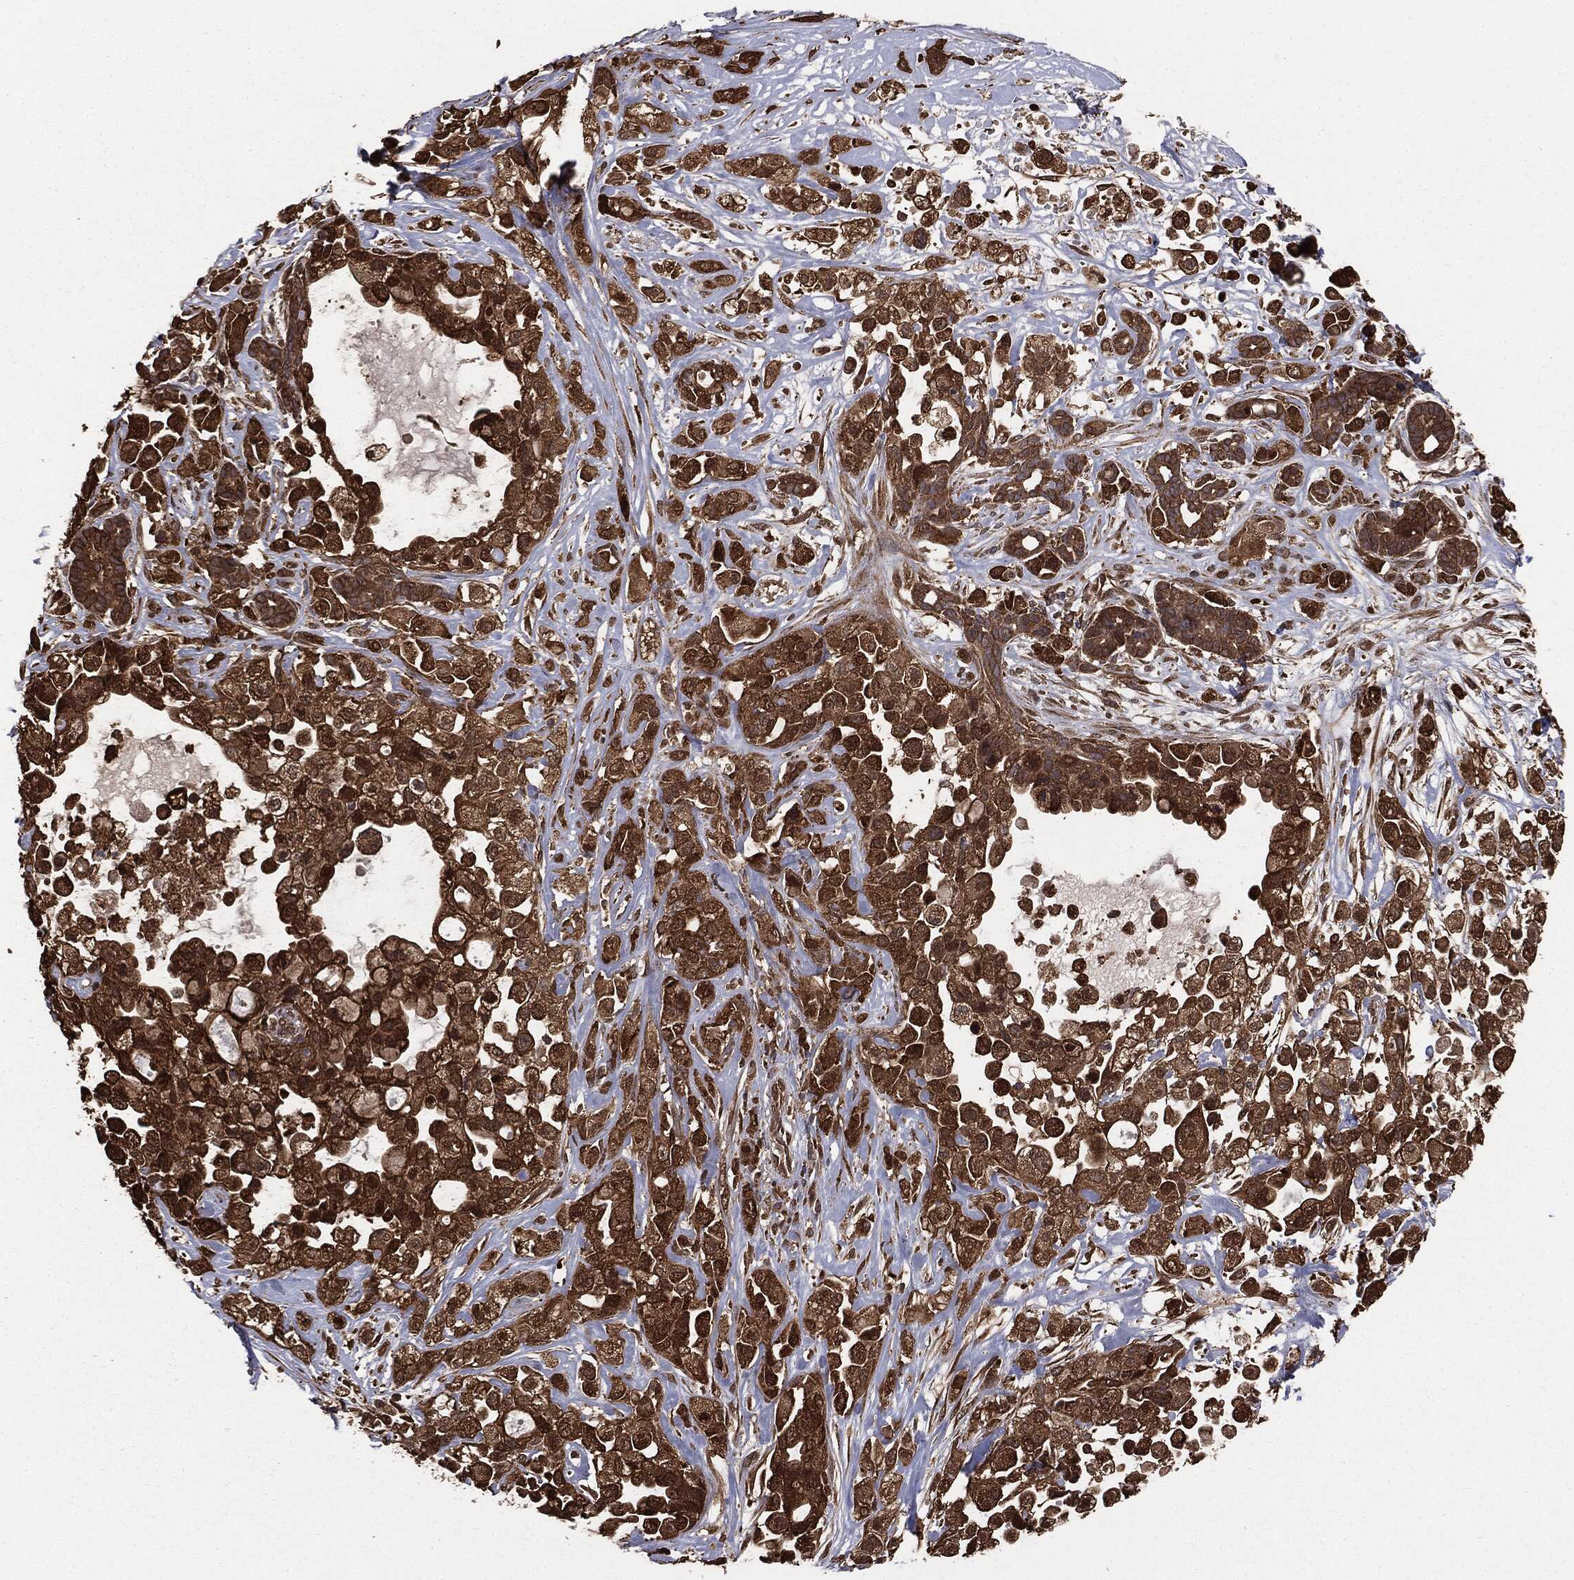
{"staining": {"intensity": "strong", "quantity": ">75%", "location": "cytoplasmic/membranous"}, "tissue": "pancreatic cancer", "cell_type": "Tumor cells", "image_type": "cancer", "snomed": [{"axis": "morphology", "description": "Adenocarcinoma, NOS"}, {"axis": "topography", "description": "Pancreas"}], "caption": "Protein staining of adenocarcinoma (pancreatic) tissue exhibits strong cytoplasmic/membranous staining in approximately >75% of tumor cells. Immunohistochemistry stains the protein of interest in brown and the nuclei are stained blue.", "gene": "NME1", "patient": {"sex": "male", "age": 44}}